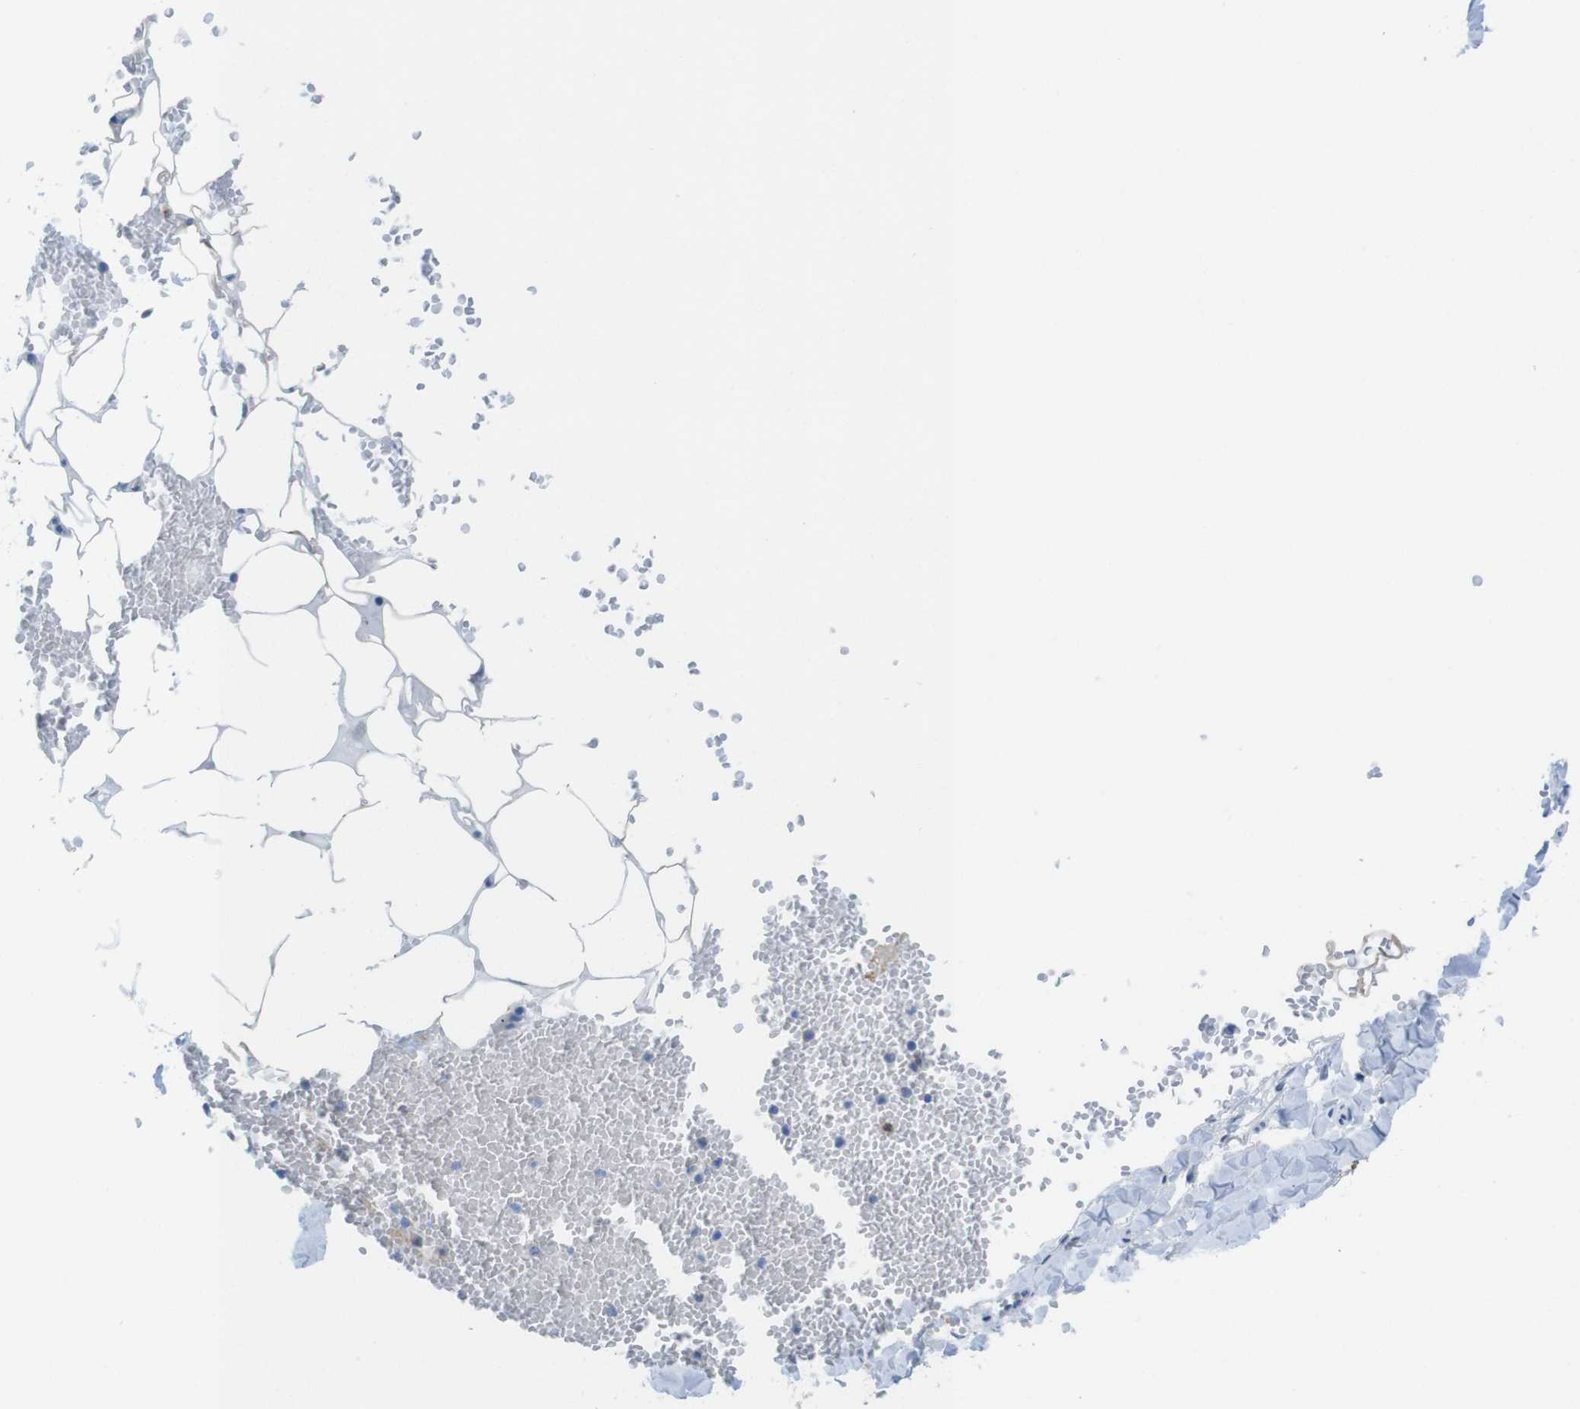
{"staining": {"intensity": "negative", "quantity": "none", "location": "none"}, "tissue": "adipose tissue", "cell_type": "Adipocytes", "image_type": "normal", "snomed": [{"axis": "morphology", "description": "Normal tissue, NOS"}, {"axis": "topography", "description": "Adipose tissue"}, {"axis": "topography", "description": "Peripheral nerve tissue"}], "caption": "Adipose tissue stained for a protein using immunohistochemistry exhibits no positivity adipocytes.", "gene": "CLMN", "patient": {"sex": "male", "age": 52}}